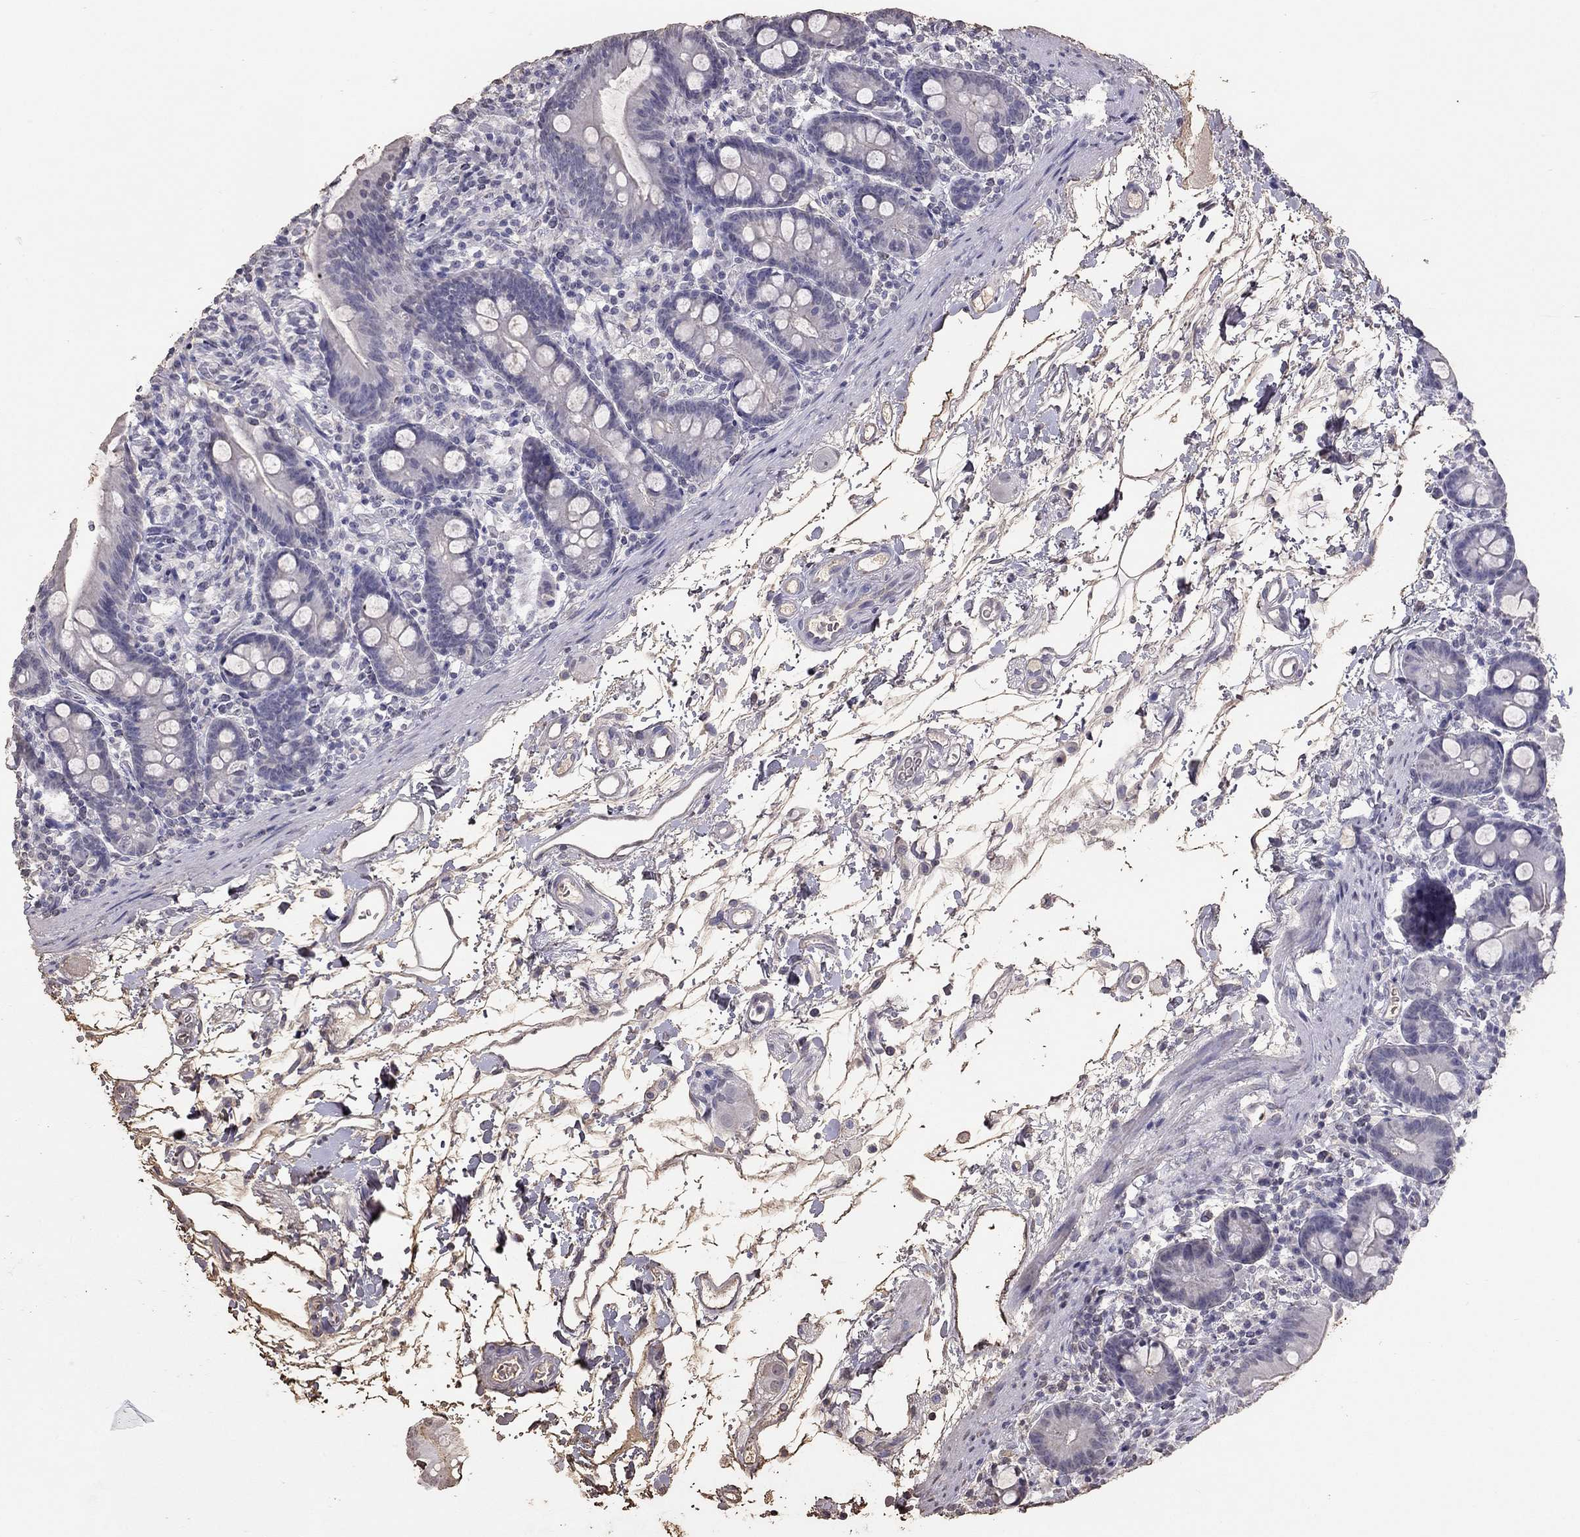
{"staining": {"intensity": "negative", "quantity": "none", "location": "none"}, "tissue": "small intestine", "cell_type": "Glandular cells", "image_type": "normal", "snomed": [{"axis": "morphology", "description": "Normal tissue, NOS"}, {"axis": "topography", "description": "Small intestine"}], "caption": "DAB (3,3'-diaminobenzidine) immunohistochemical staining of normal small intestine exhibits no significant staining in glandular cells.", "gene": "SUN3", "patient": {"sex": "female", "age": 44}}